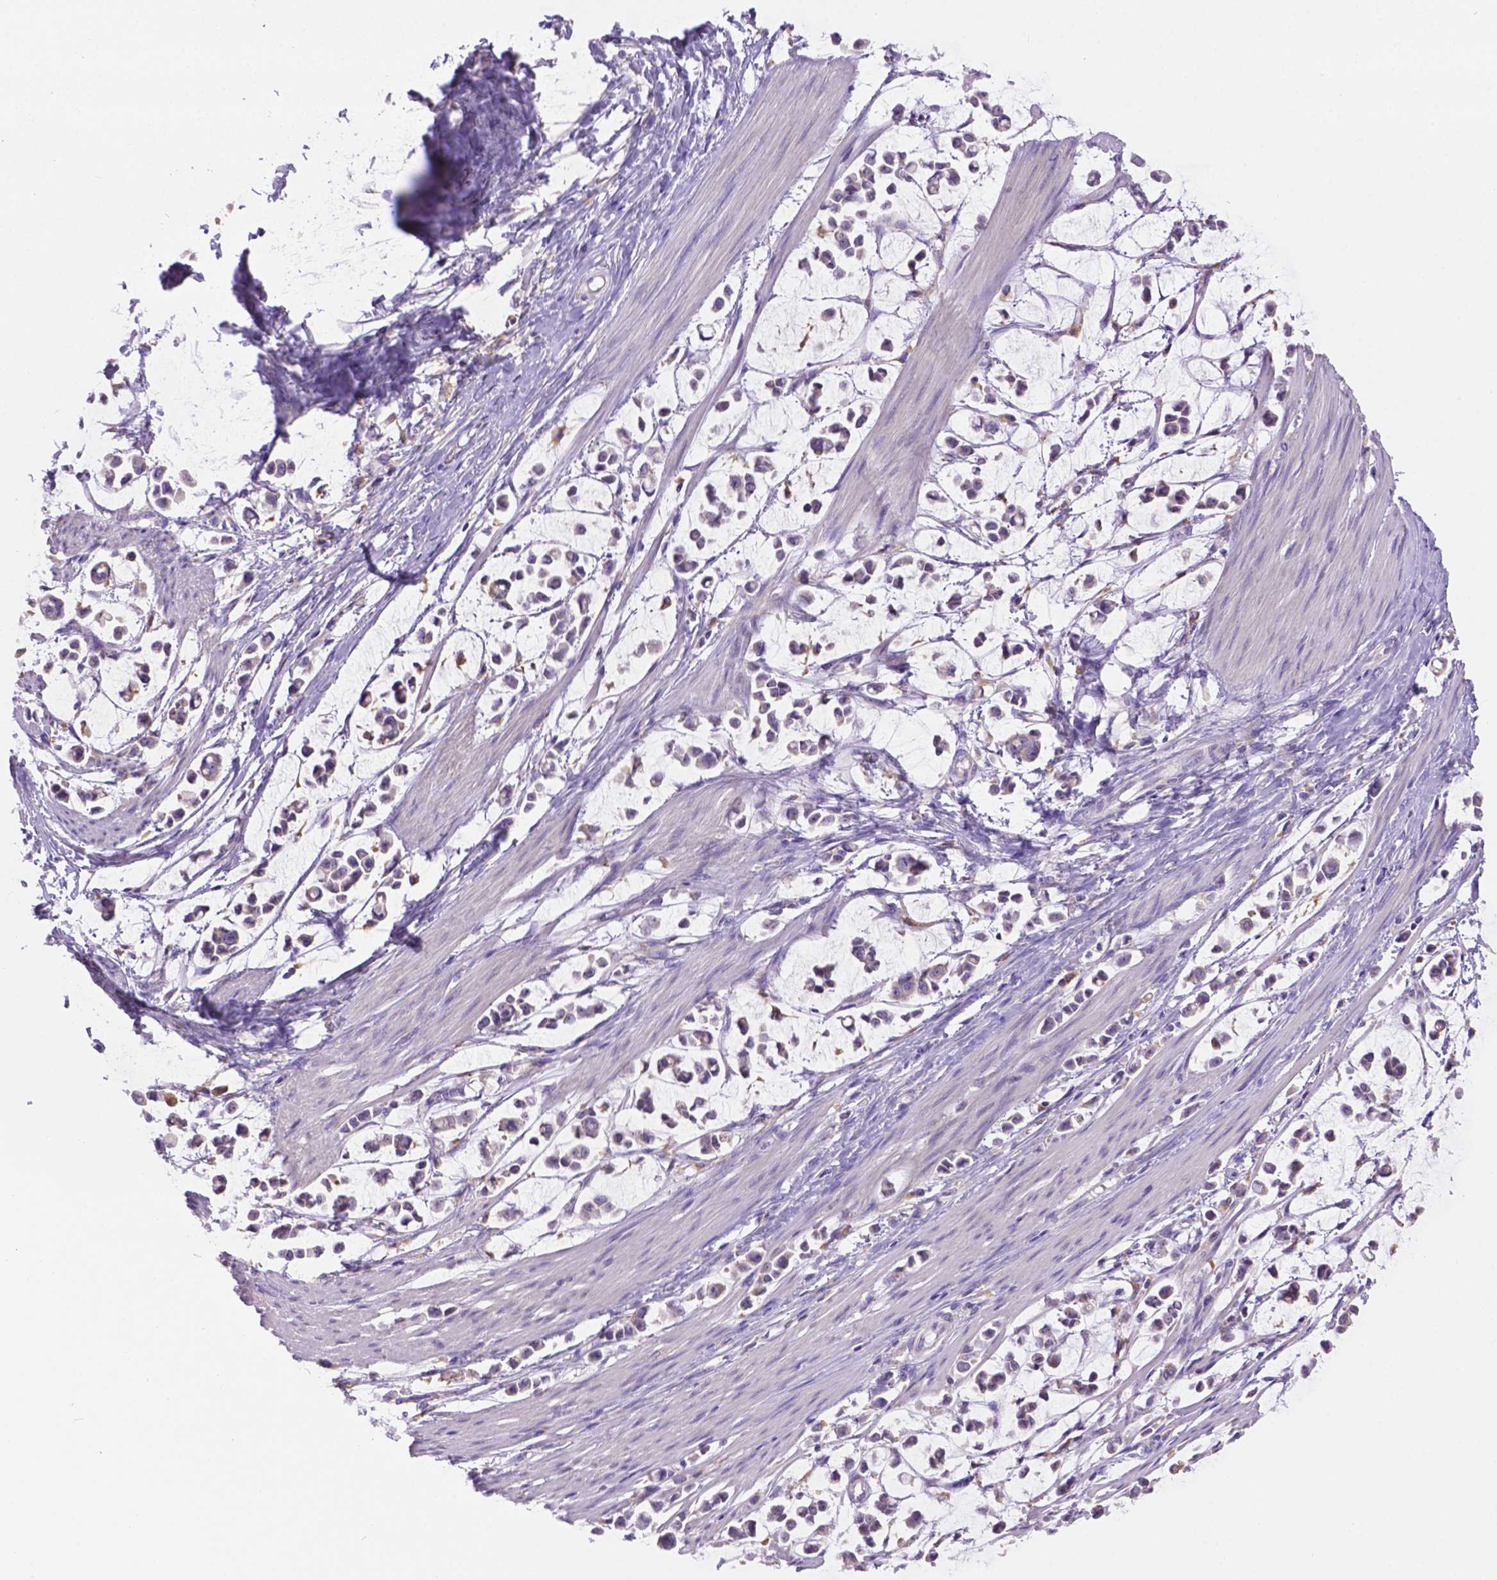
{"staining": {"intensity": "negative", "quantity": "none", "location": "none"}, "tissue": "stomach cancer", "cell_type": "Tumor cells", "image_type": "cancer", "snomed": [{"axis": "morphology", "description": "Adenocarcinoma, NOS"}, {"axis": "topography", "description": "Stomach"}], "caption": "An image of stomach adenocarcinoma stained for a protein shows no brown staining in tumor cells.", "gene": "CDH7", "patient": {"sex": "male", "age": 82}}